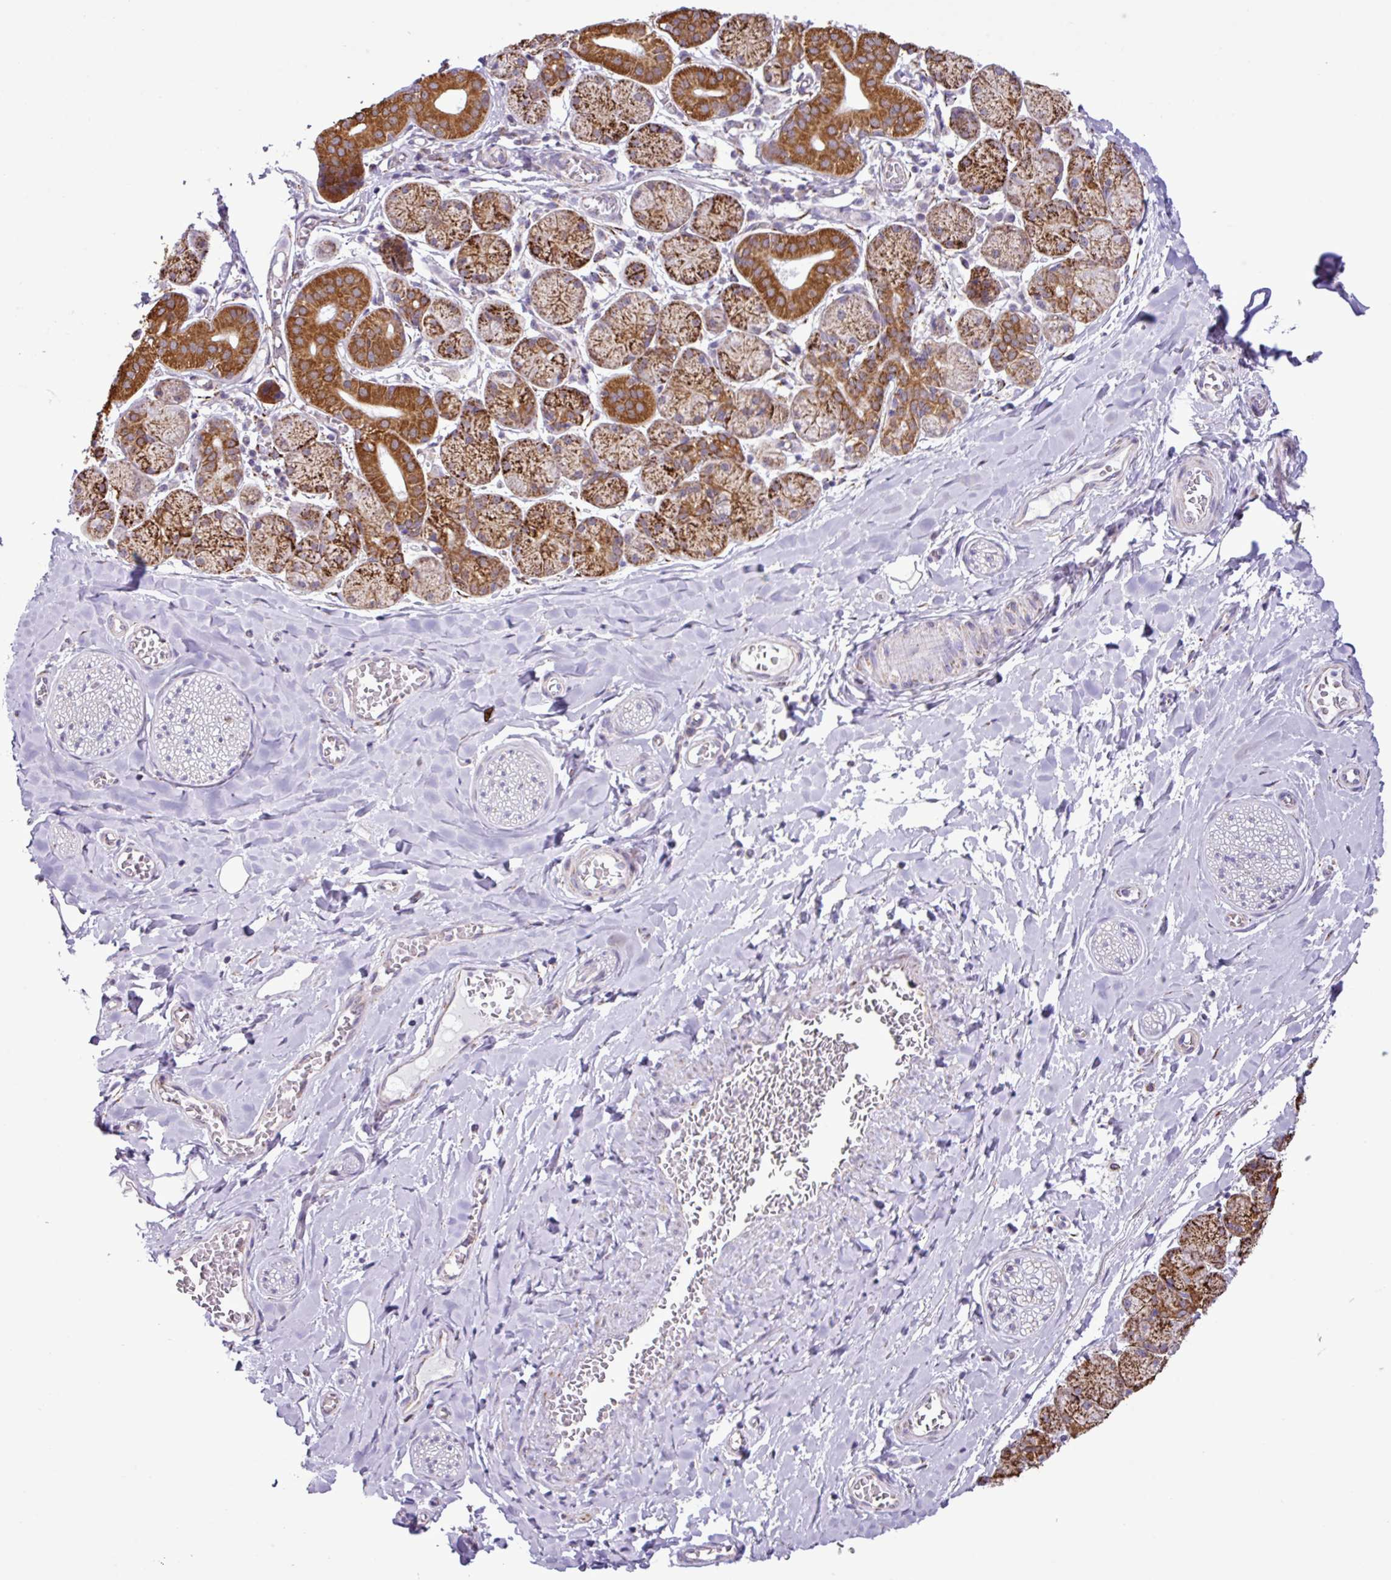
{"staining": {"intensity": "negative", "quantity": "none", "location": "none"}, "tissue": "adipose tissue", "cell_type": "Adipocytes", "image_type": "normal", "snomed": [{"axis": "morphology", "description": "Normal tissue, NOS"}, {"axis": "topography", "description": "Salivary gland"}, {"axis": "topography", "description": "Peripheral nerve tissue"}], "caption": "High power microscopy micrograph of an immunohistochemistry (IHC) histopathology image of benign adipose tissue, revealing no significant expression in adipocytes. (DAB IHC, high magnification).", "gene": "SGPP1", "patient": {"sex": "female", "age": 24}}